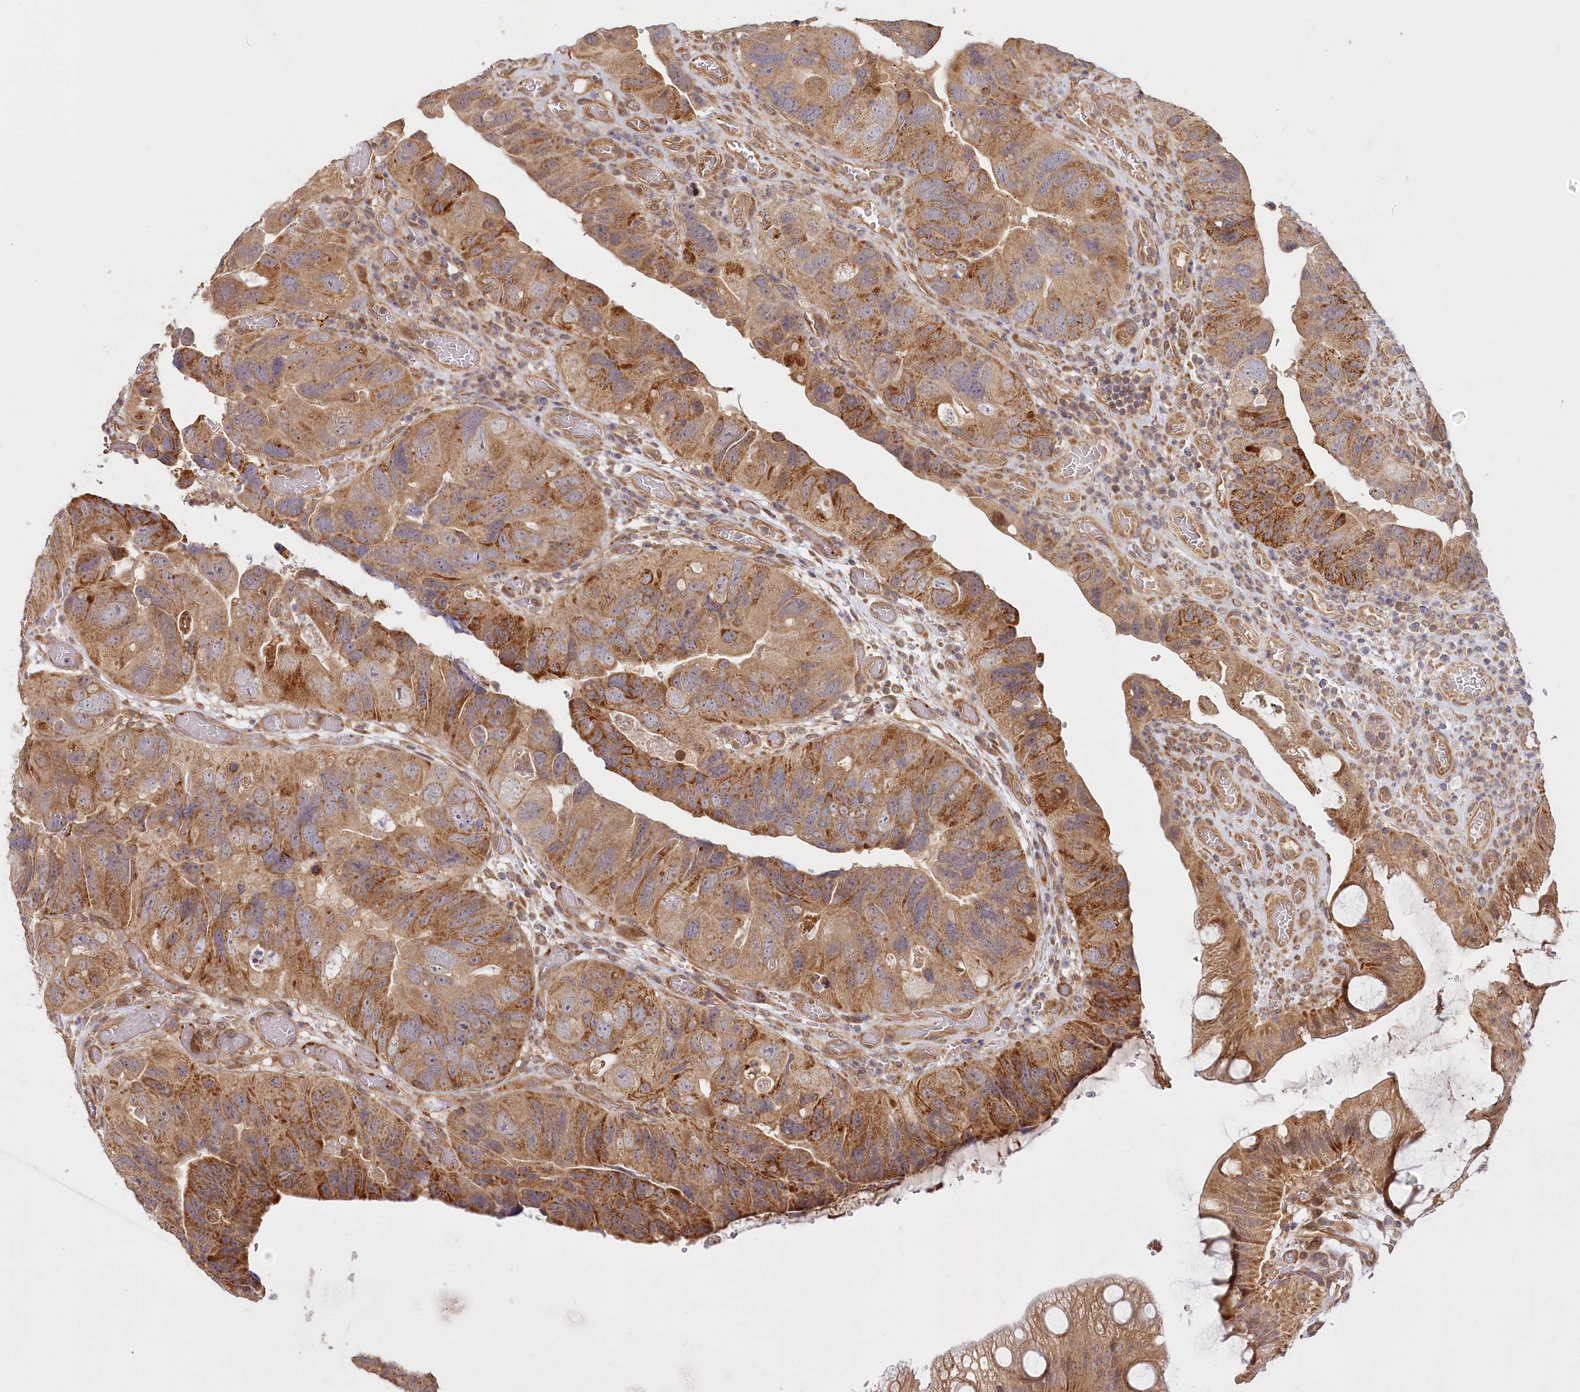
{"staining": {"intensity": "moderate", "quantity": ">75%", "location": "cytoplasmic/membranous"}, "tissue": "colorectal cancer", "cell_type": "Tumor cells", "image_type": "cancer", "snomed": [{"axis": "morphology", "description": "Adenocarcinoma, NOS"}, {"axis": "topography", "description": "Rectum"}], "caption": "Immunohistochemistry (IHC) histopathology image of human colorectal adenocarcinoma stained for a protein (brown), which displays medium levels of moderate cytoplasmic/membranous positivity in approximately >75% of tumor cells.", "gene": "CEP70", "patient": {"sex": "male", "age": 63}}